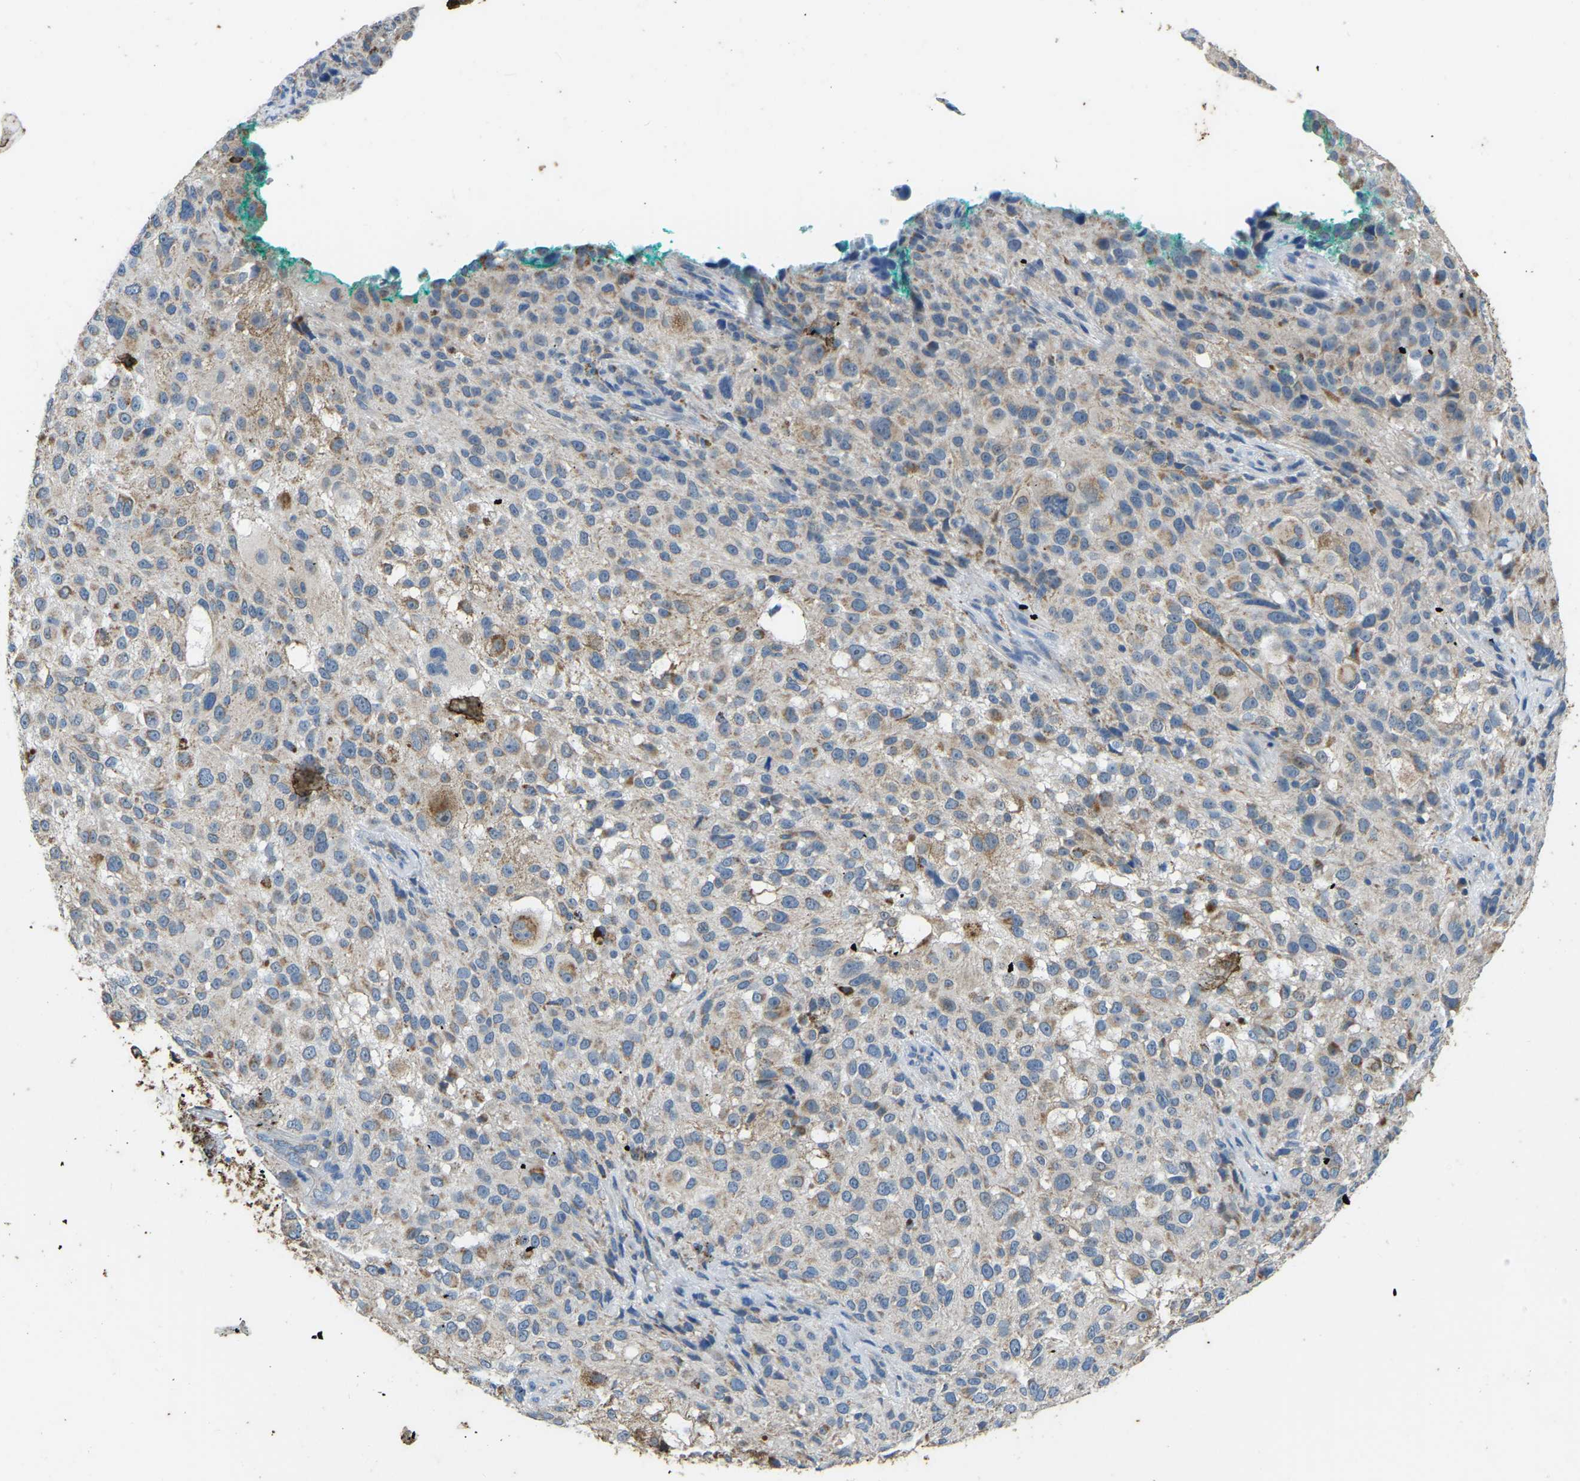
{"staining": {"intensity": "weak", "quantity": "25%-75%", "location": "cytoplasmic/membranous"}, "tissue": "melanoma", "cell_type": "Tumor cells", "image_type": "cancer", "snomed": [{"axis": "morphology", "description": "Necrosis, NOS"}, {"axis": "morphology", "description": "Malignant melanoma, NOS"}, {"axis": "topography", "description": "Skin"}], "caption": "Immunohistochemical staining of human malignant melanoma shows low levels of weak cytoplasmic/membranous positivity in about 25%-75% of tumor cells.", "gene": "ZNF200", "patient": {"sex": "female", "age": 87}}